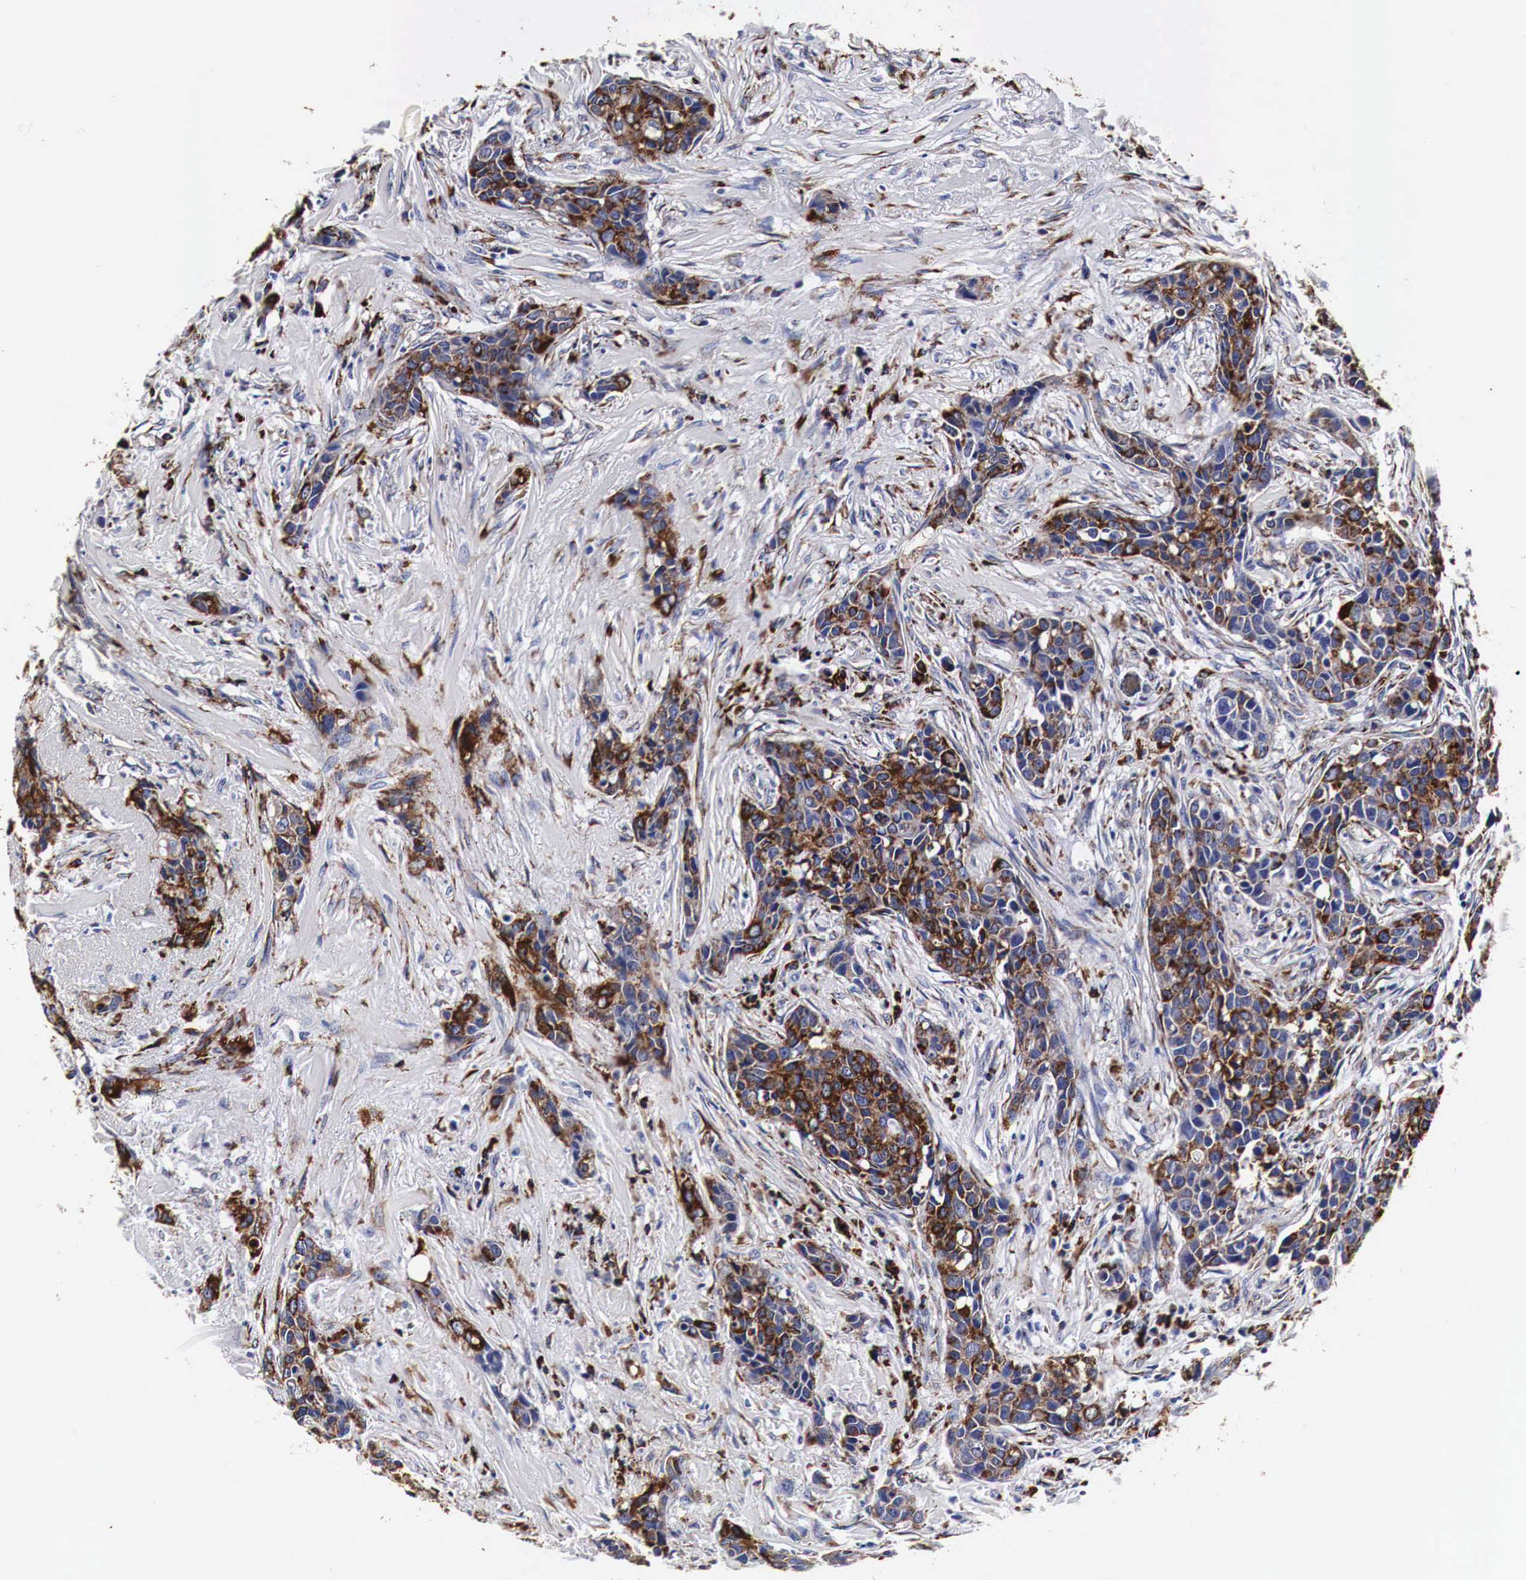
{"staining": {"intensity": "strong", "quantity": ">75%", "location": "cytoplasmic/membranous"}, "tissue": "breast cancer", "cell_type": "Tumor cells", "image_type": "cancer", "snomed": [{"axis": "morphology", "description": "Duct carcinoma"}, {"axis": "topography", "description": "Breast"}], "caption": "IHC staining of intraductal carcinoma (breast), which displays high levels of strong cytoplasmic/membranous staining in about >75% of tumor cells indicating strong cytoplasmic/membranous protein positivity. The staining was performed using DAB (3,3'-diaminobenzidine) (brown) for protein detection and nuclei were counterstained in hematoxylin (blue).", "gene": "CKAP4", "patient": {"sex": "female", "age": 91}}